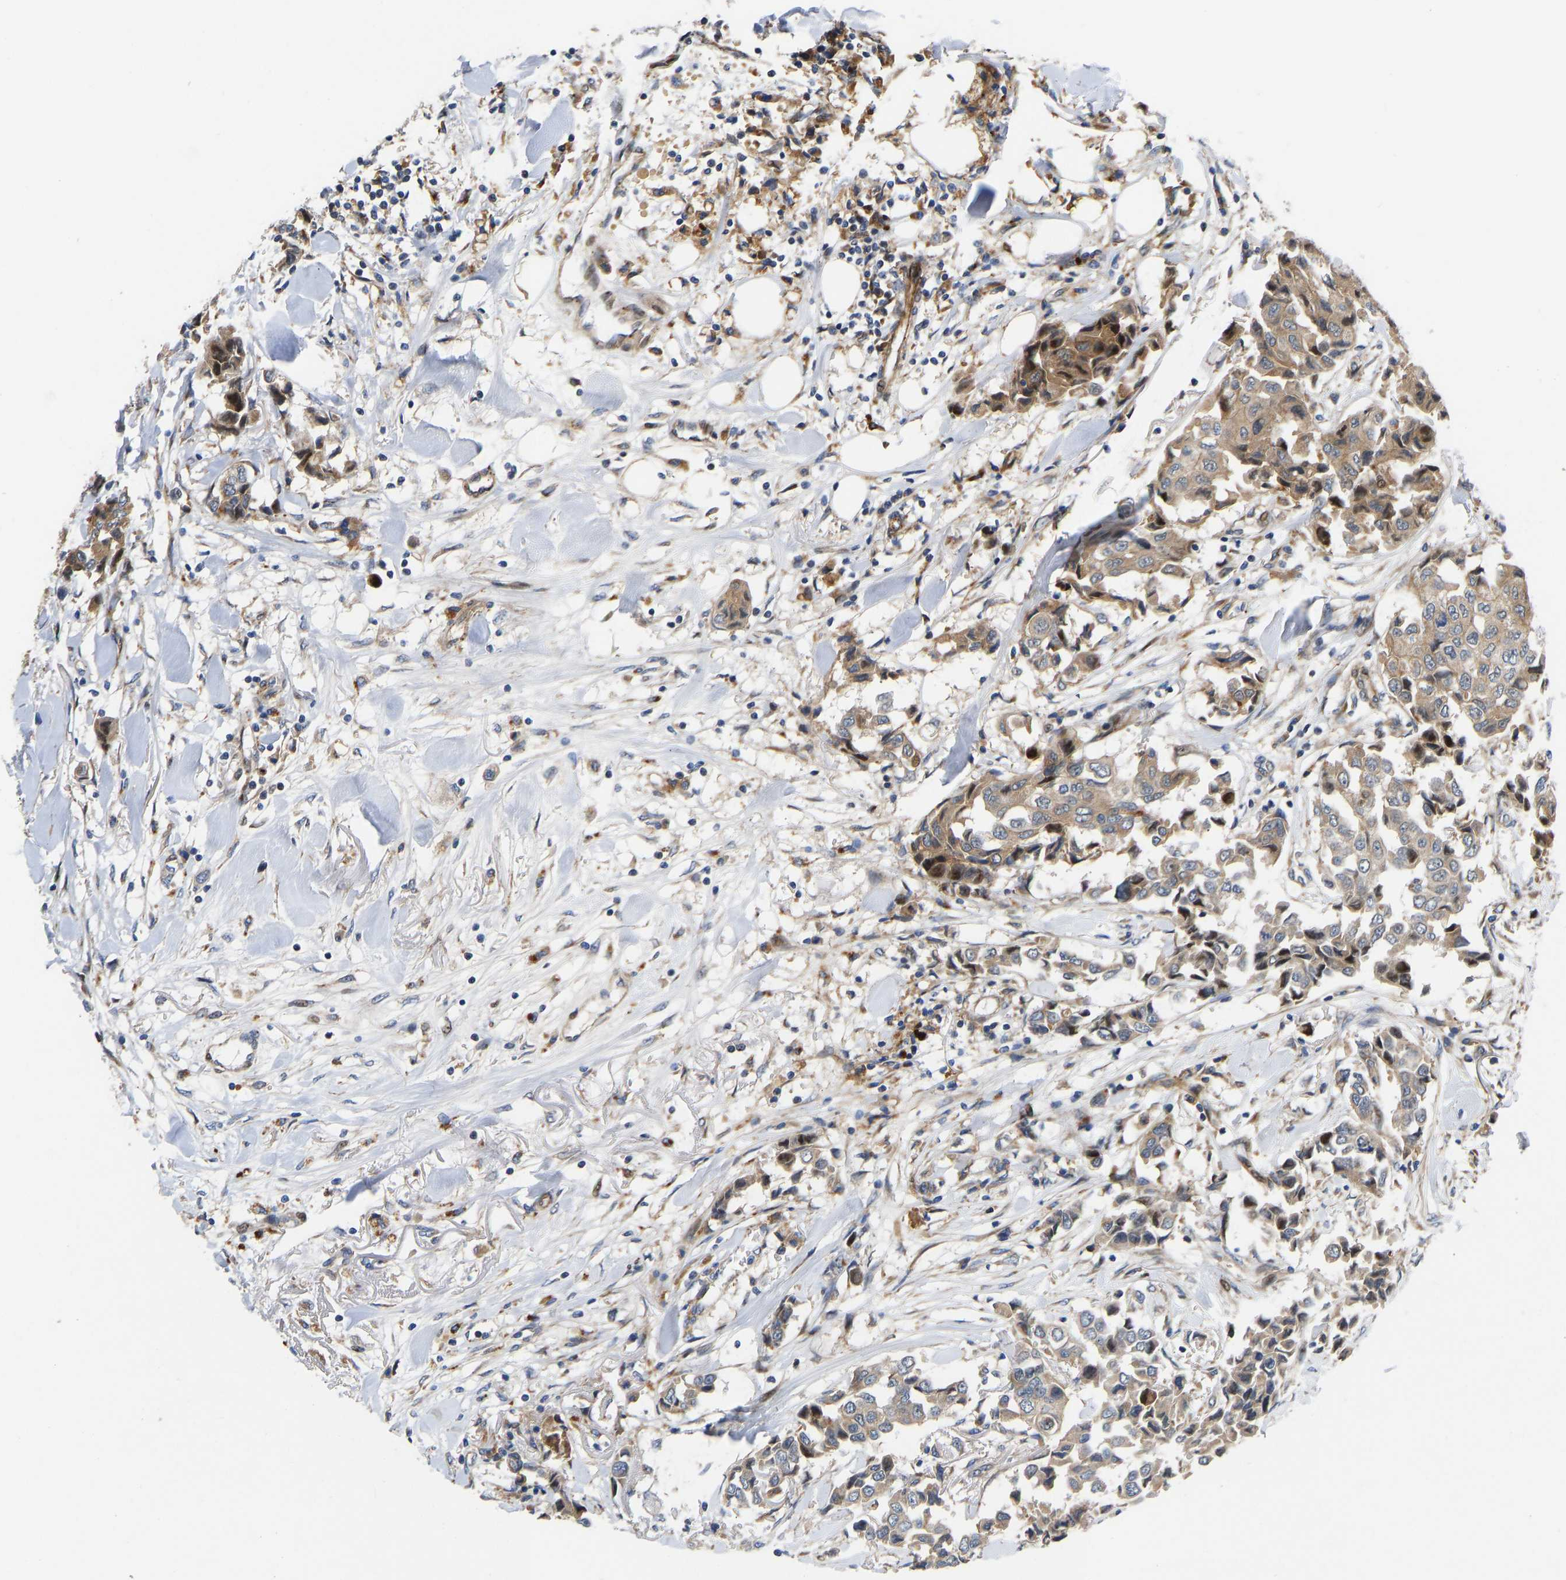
{"staining": {"intensity": "moderate", "quantity": ">75%", "location": "cytoplasmic/membranous"}, "tissue": "breast cancer", "cell_type": "Tumor cells", "image_type": "cancer", "snomed": [{"axis": "morphology", "description": "Duct carcinoma"}, {"axis": "topography", "description": "Breast"}], "caption": "A brown stain shows moderate cytoplasmic/membranous expression of a protein in breast cancer tumor cells.", "gene": "TMEM38B", "patient": {"sex": "female", "age": 80}}